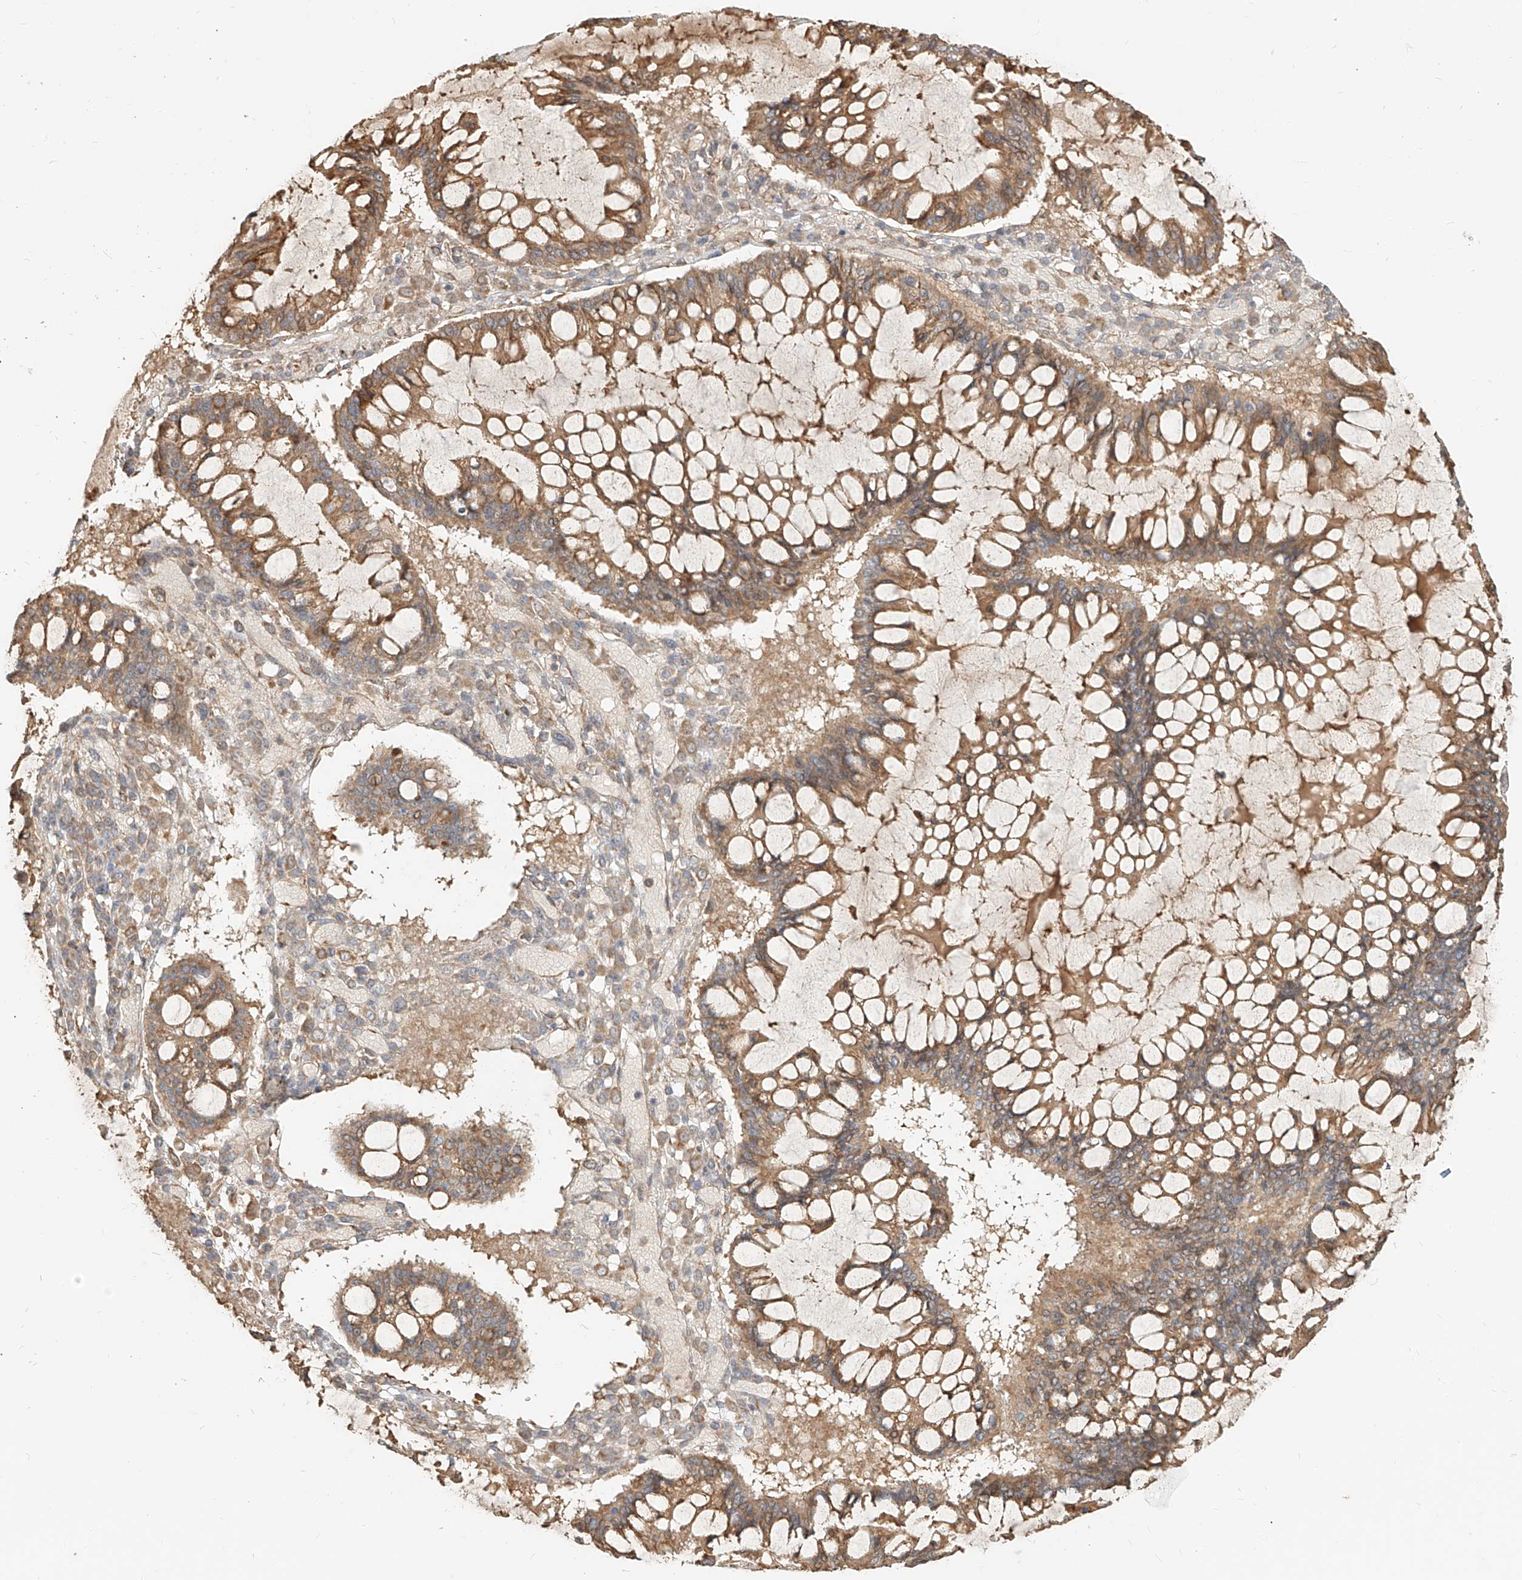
{"staining": {"intensity": "moderate", "quantity": ">75%", "location": "cytoplasmic/membranous"}, "tissue": "ovarian cancer", "cell_type": "Tumor cells", "image_type": "cancer", "snomed": [{"axis": "morphology", "description": "Cystadenocarcinoma, mucinous, NOS"}, {"axis": "topography", "description": "Ovary"}], "caption": "Immunohistochemistry (IHC) micrograph of human ovarian cancer (mucinous cystadenocarcinoma) stained for a protein (brown), which shows medium levels of moderate cytoplasmic/membranous staining in approximately >75% of tumor cells.", "gene": "UBE2K", "patient": {"sex": "female", "age": 73}}